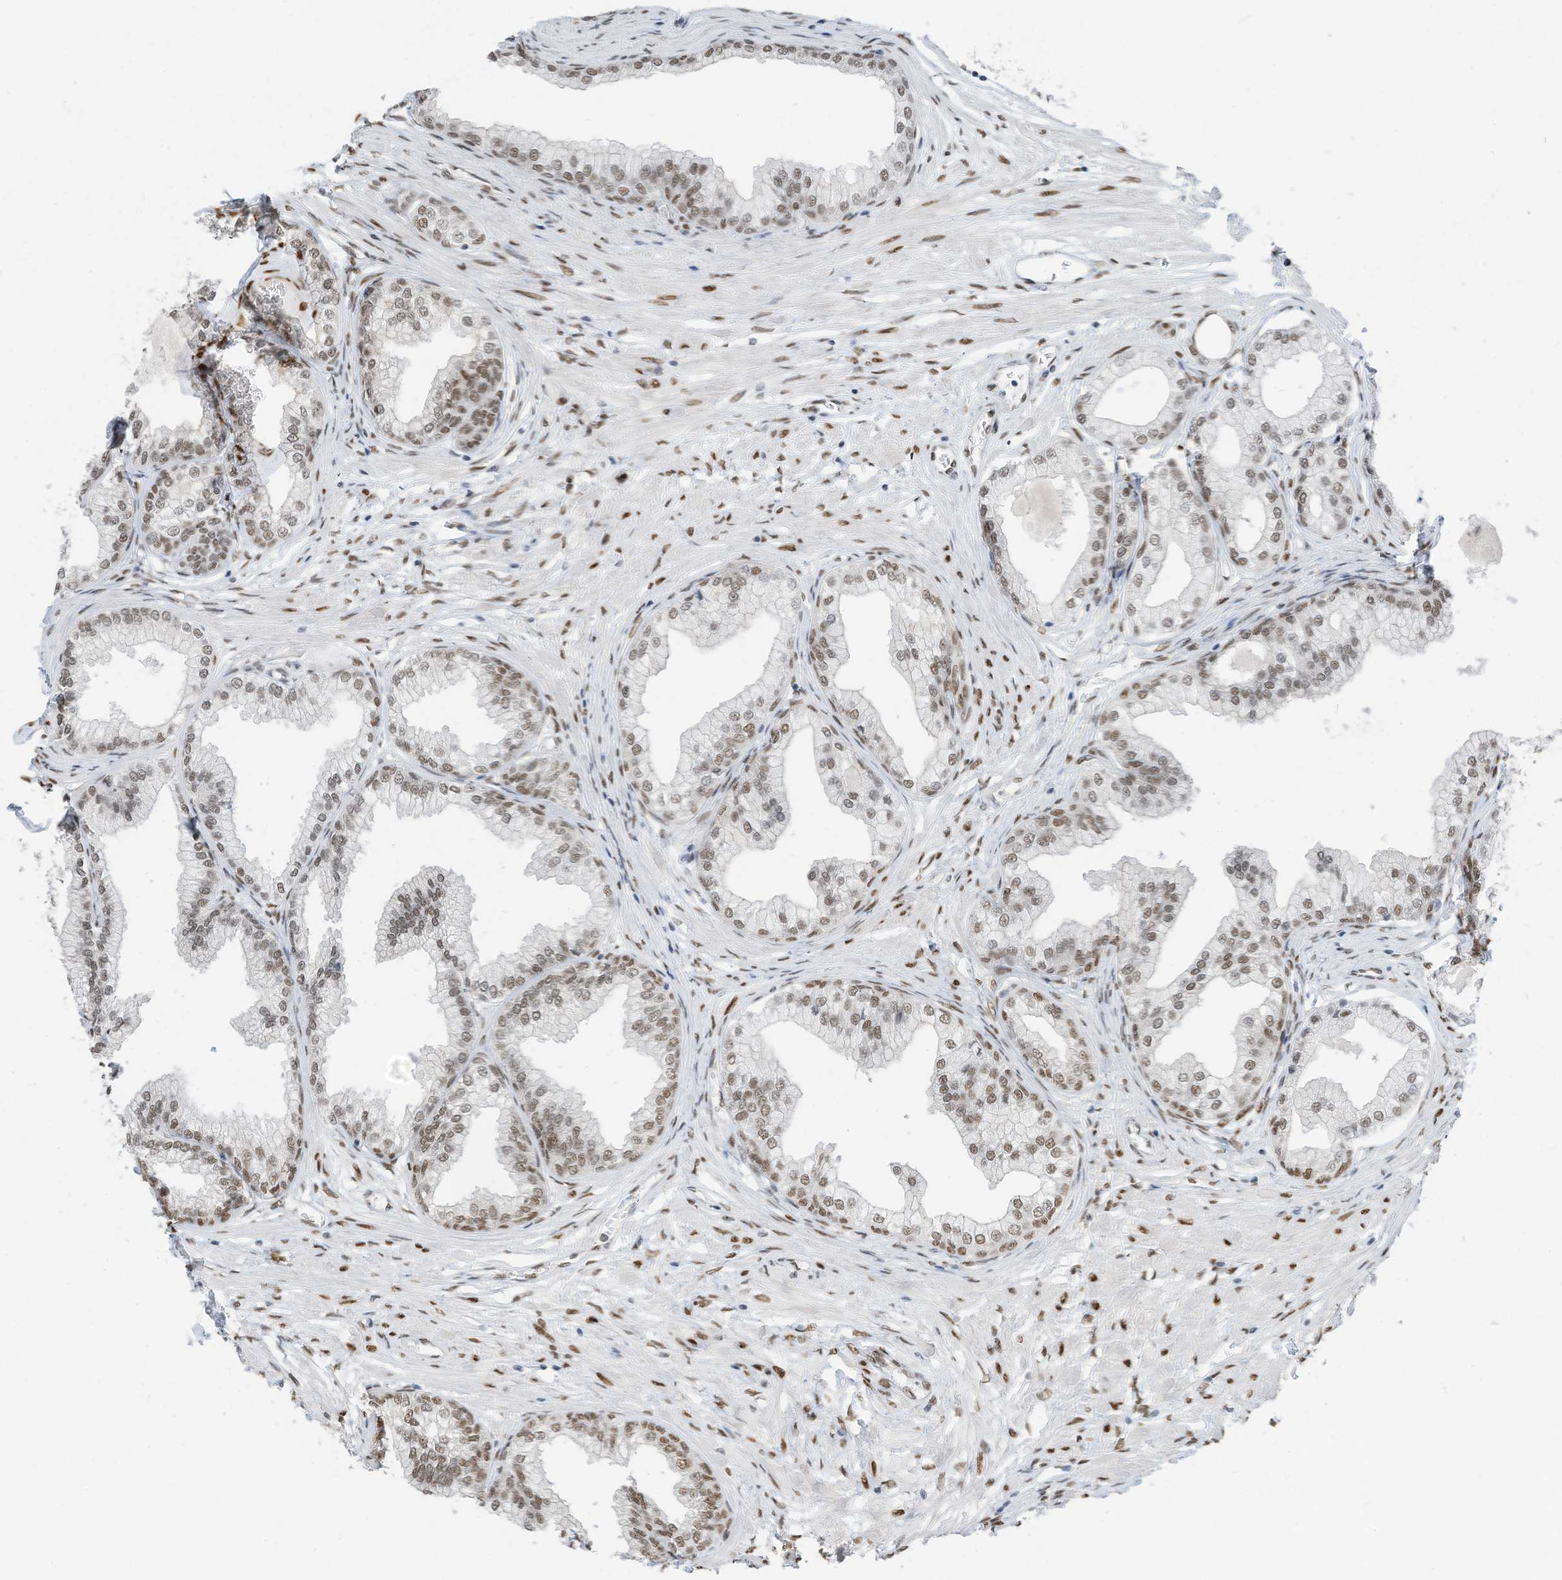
{"staining": {"intensity": "moderate", "quantity": ">75%", "location": "nuclear"}, "tissue": "prostate", "cell_type": "Glandular cells", "image_type": "normal", "snomed": [{"axis": "morphology", "description": "Normal tissue, NOS"}, {"axis": "morphology", "description": "Urothelial carcinoma, Low grade"}, {"axis": "topography", "description": "Urinary bladder"}, {"axis": "topography", "description": "Prostate"}], "caption": "Prostate stained for a protein (brown) displays moderate nuclear positive expression in about >75% of glandular cells.", "gene": "KHSRP", "patient": {"sex": "male", "age": 60}}